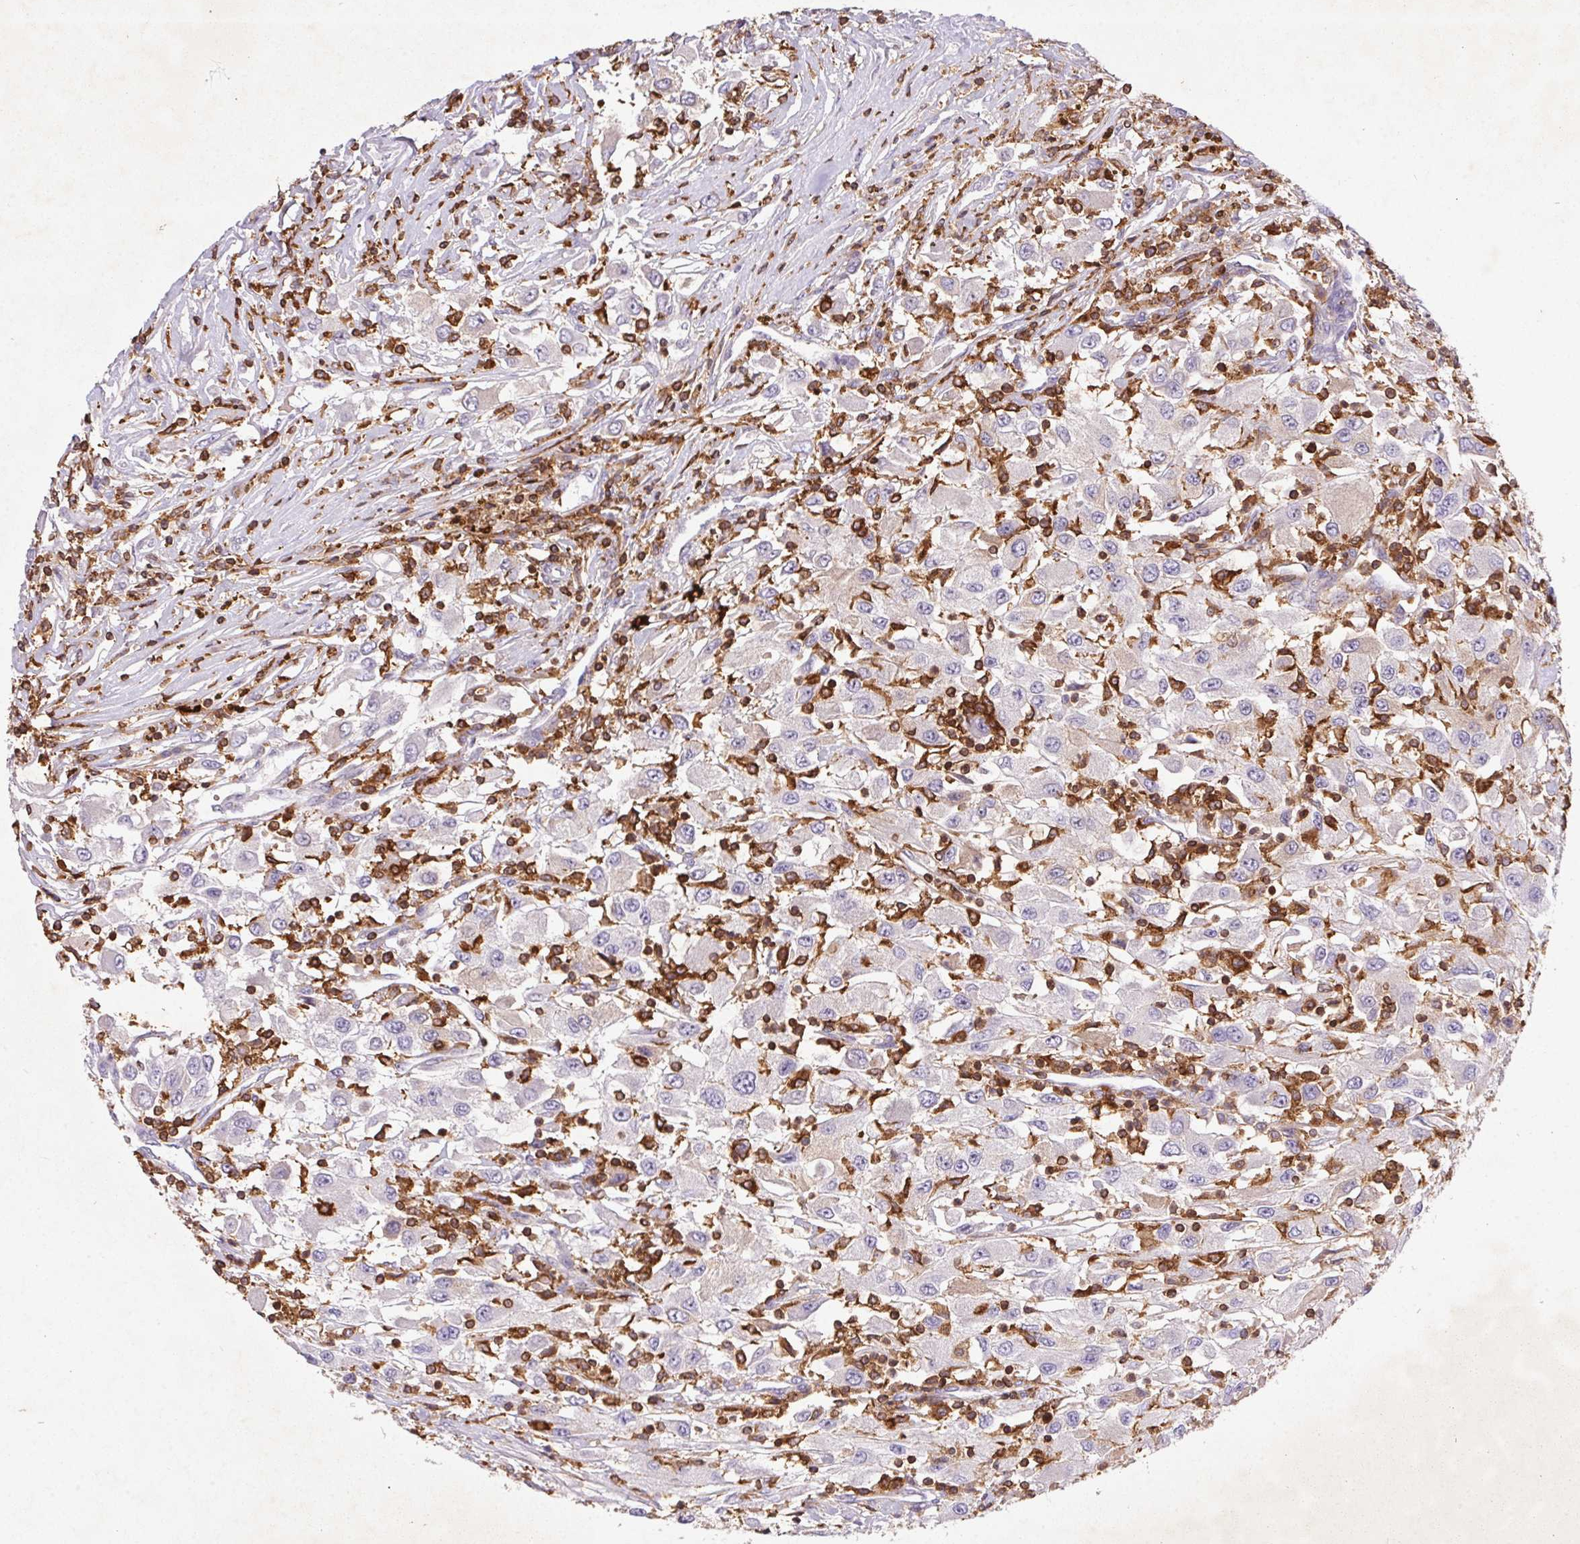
{"staining": {"intensity": "weak", "quantity": "<25%", "location": "cytoplasmic/membranous"}, "tissue": "renal cancer", "cell_type": "Tumor cells", "image_type": "cancer", "snomed": [{"axis": "morphology", "description": "Adenocarcinoma, NOS"}, {"axis": "topography", "description": "Kidney"}], "caption": "The histopathology image shows no significant expression in tumor cells of adenocarcinoma (renal).", "gene": "APBB1IP", "patient": {"sex": "female", "age": 67}}